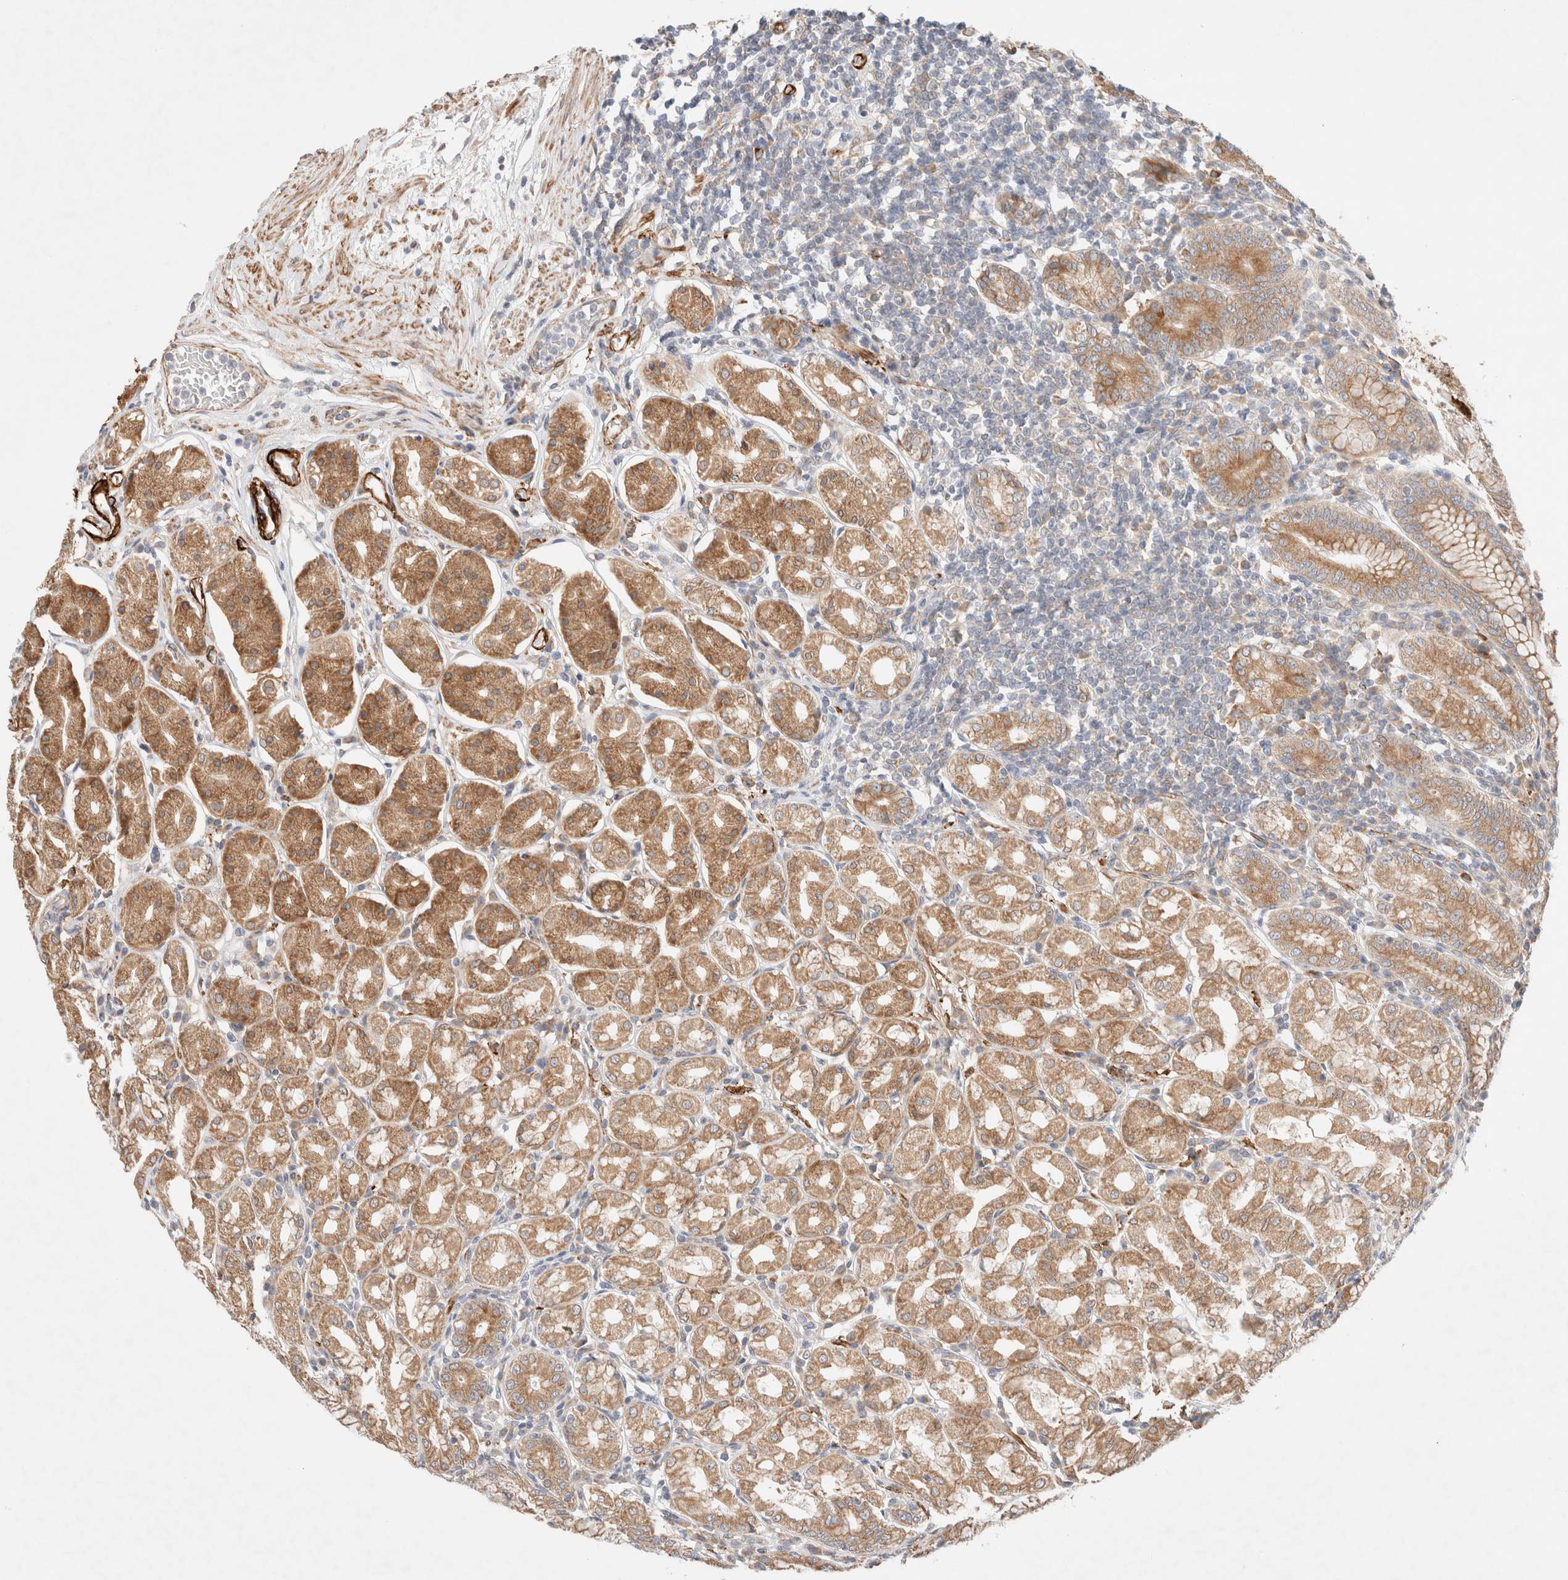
{"staining": {"intensity": "moderate", "quantity": ">75%", "location": "cytoplasmic/membranous"}, "tissue": "stomach", "cell_type": "Glandular cells", "image_type": "normal", "snomed": [{"axis": "morphology", "description": "Normal tissue, NOS"}, {"axis": "topography", "description": "Stomach"}, {"axis": "topography", "description": "Stomach, lower"}], "caption": "The image shows staining of unremarkable stomach, revealing moderate cytoplasmic/membranous protein expression (brown color) within glandular cells.", "gene": "RRP15", "patient": {"sex": "female", "age": 56}}